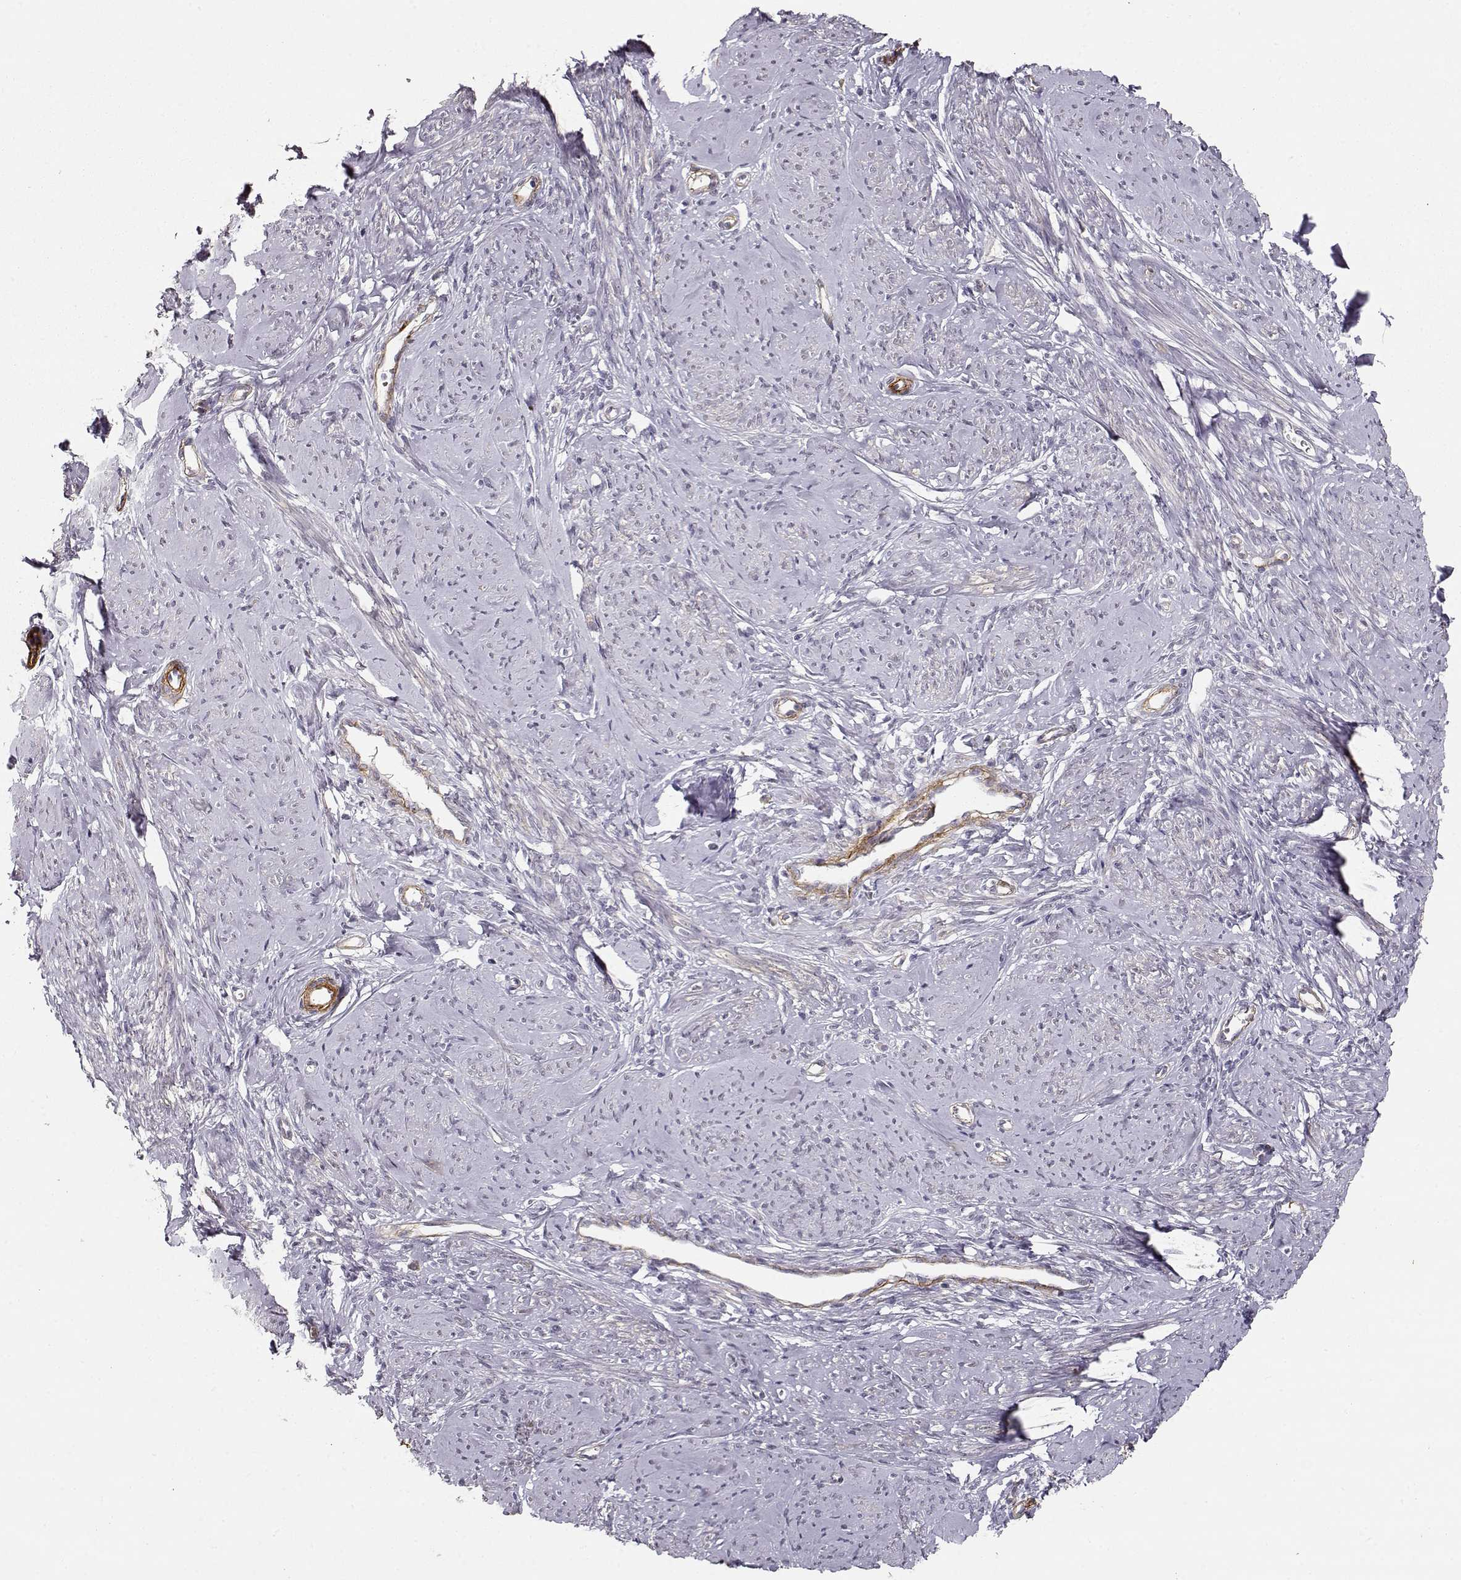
{"staining": {"intensity": "moderate", "quantity": "<25%", "location": "cytoplasmic/membranous"}, "tissue": "smooth muscle", "cell_type": "Smooth muscle cells", "image_type": "normal", "snomed": [{"axis": "morphology", "description": "Normal tissue, NOS"}, {"axis": "topography", "description": "Smooth muscle"}], "caption": "Immunohistochemical staining of normal smooth muscle shows low levels of moderate cytoplasmic/membranous staining in approximately <25% of smooth muscle cells. (IHC, brightfield microscopy, high magnification).", "gene": "LAMA5", "patient": {"sex": "female", "age": 48}}